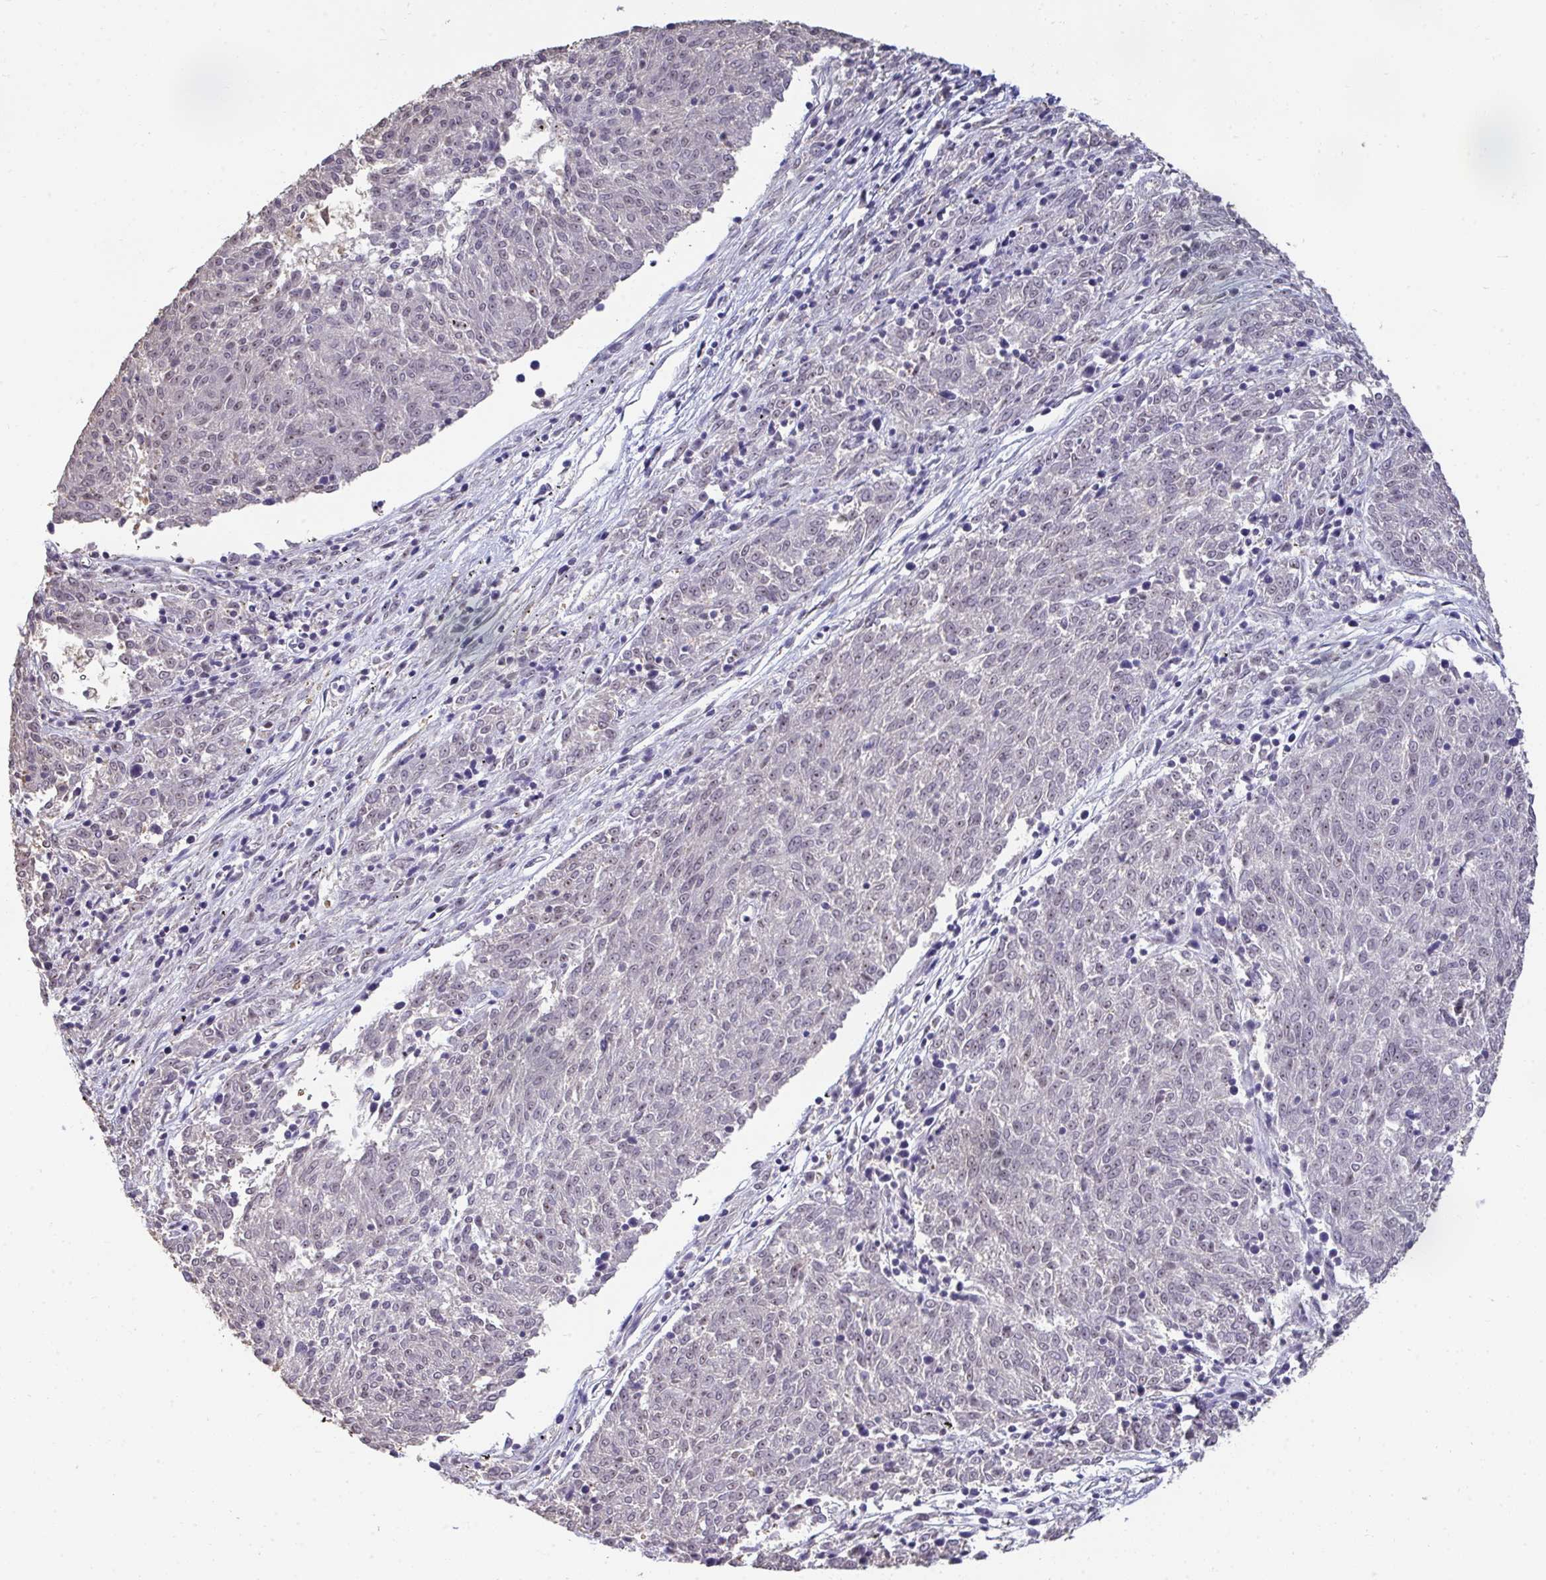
{"staining": {"intensity": "weak", "quantity": "<25%", "location": "nuclear"}, "tissue": "melanoma", "cell_type": "Tumor cells", "image_type": "cancer", "snomed": [{"axis": "morphology", "description": "Malignant melanoma, NOS"}, {"axis": "topography", "description": "Skin"}], "caption": "Tumor cells show no significant protein positivity in malignant melanoma.", "gene": "SENP3", "patient": {"sex": "female", "age": 72}}